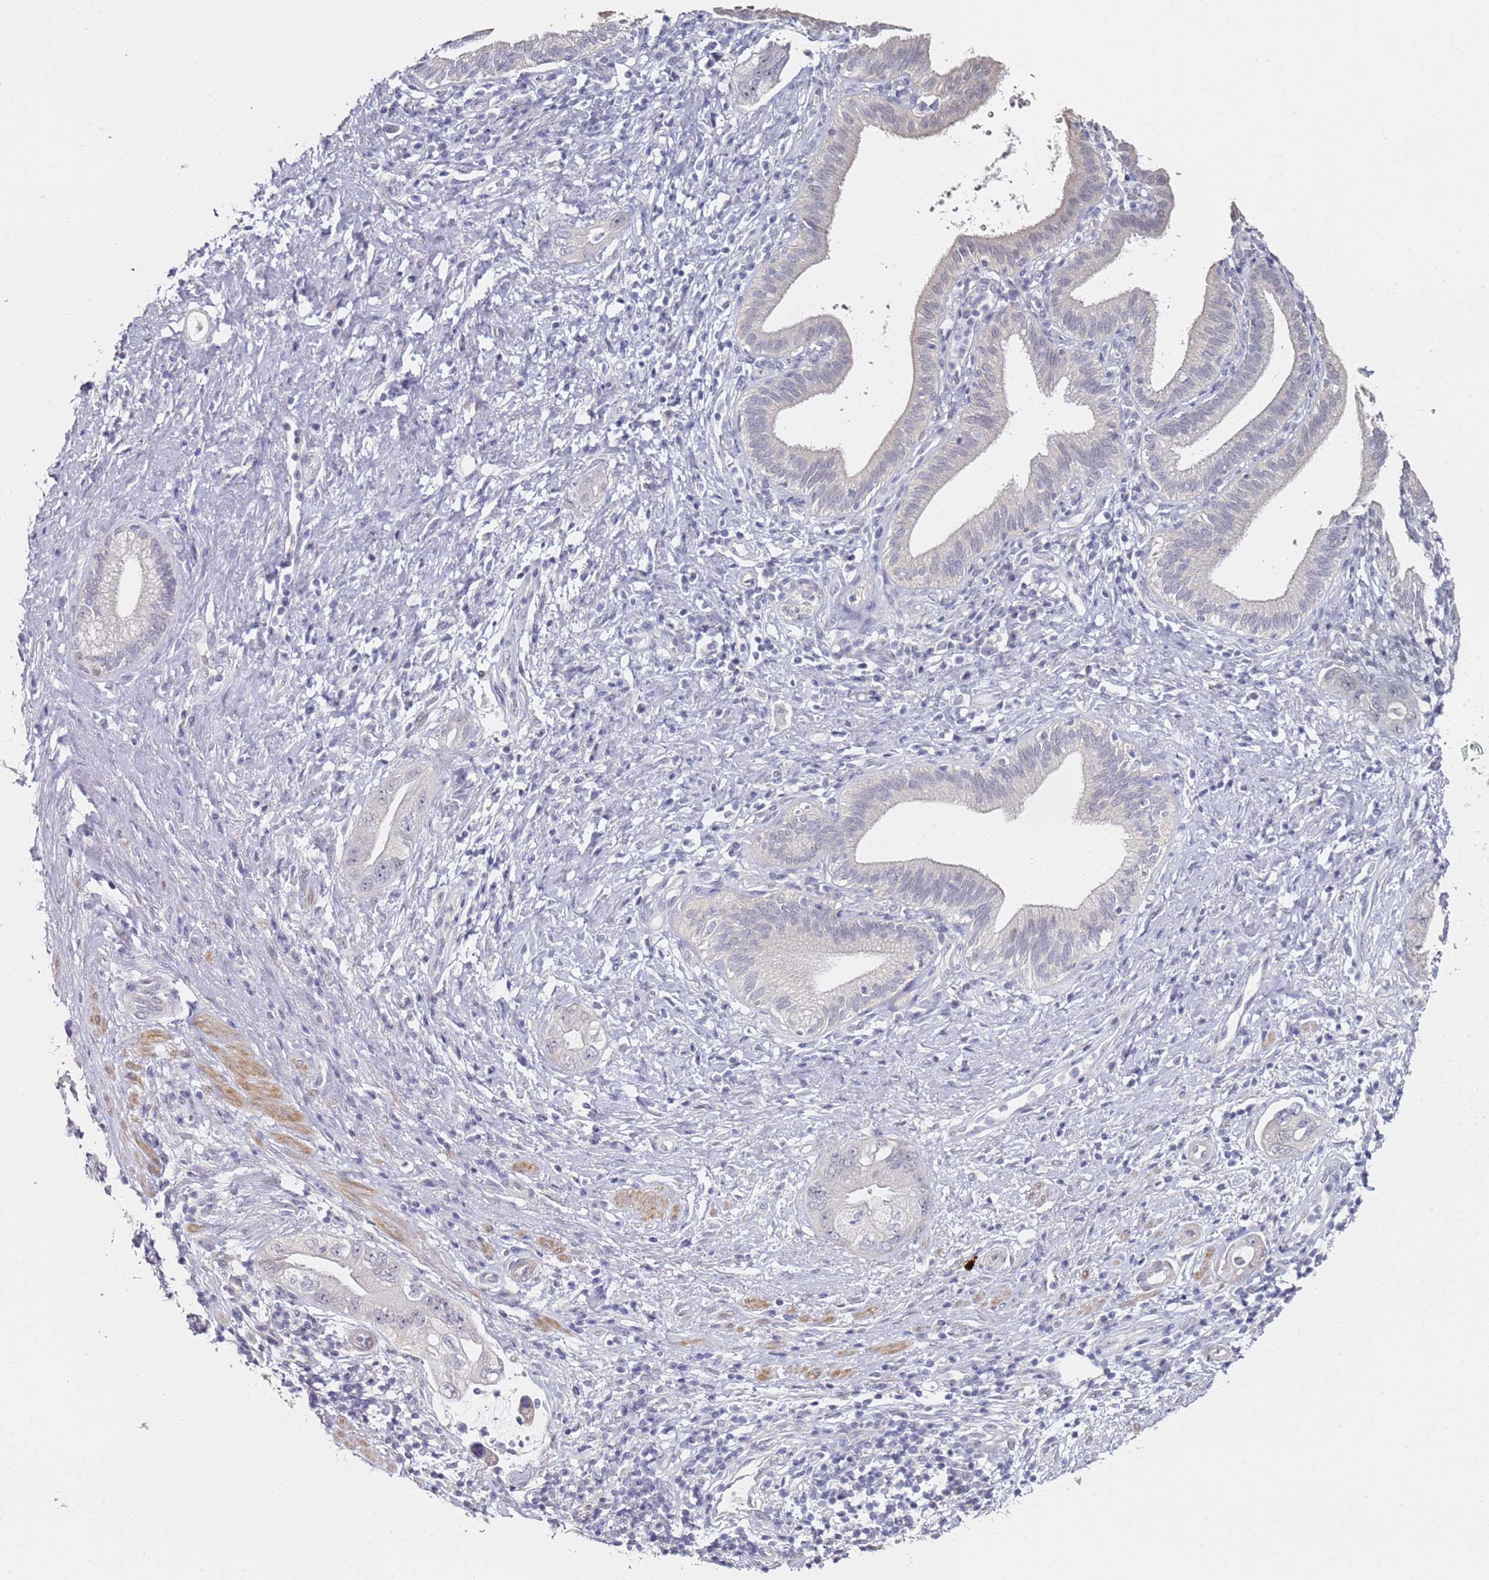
{"staining": {"intensity": "negative", "quantity": "none", "location": "none"}, "tissue": "pancreatic cancer", "cell_type": "Tumor cells", "image_type": "cancer", "snomed": [{"axis": "morphology", "description": "Adenocarcinoma, NOS"}, {"axis": "topography", "description": "Pancreas"}], "caption": "This is a histopathology image of immunohistochemistry (IHC) staining of pancreatic cancer (adenocarcinoma), which shows no expression in tumor cells.", "gene": "DNAH11", "patient": {"sex": "female", "age": 73}}